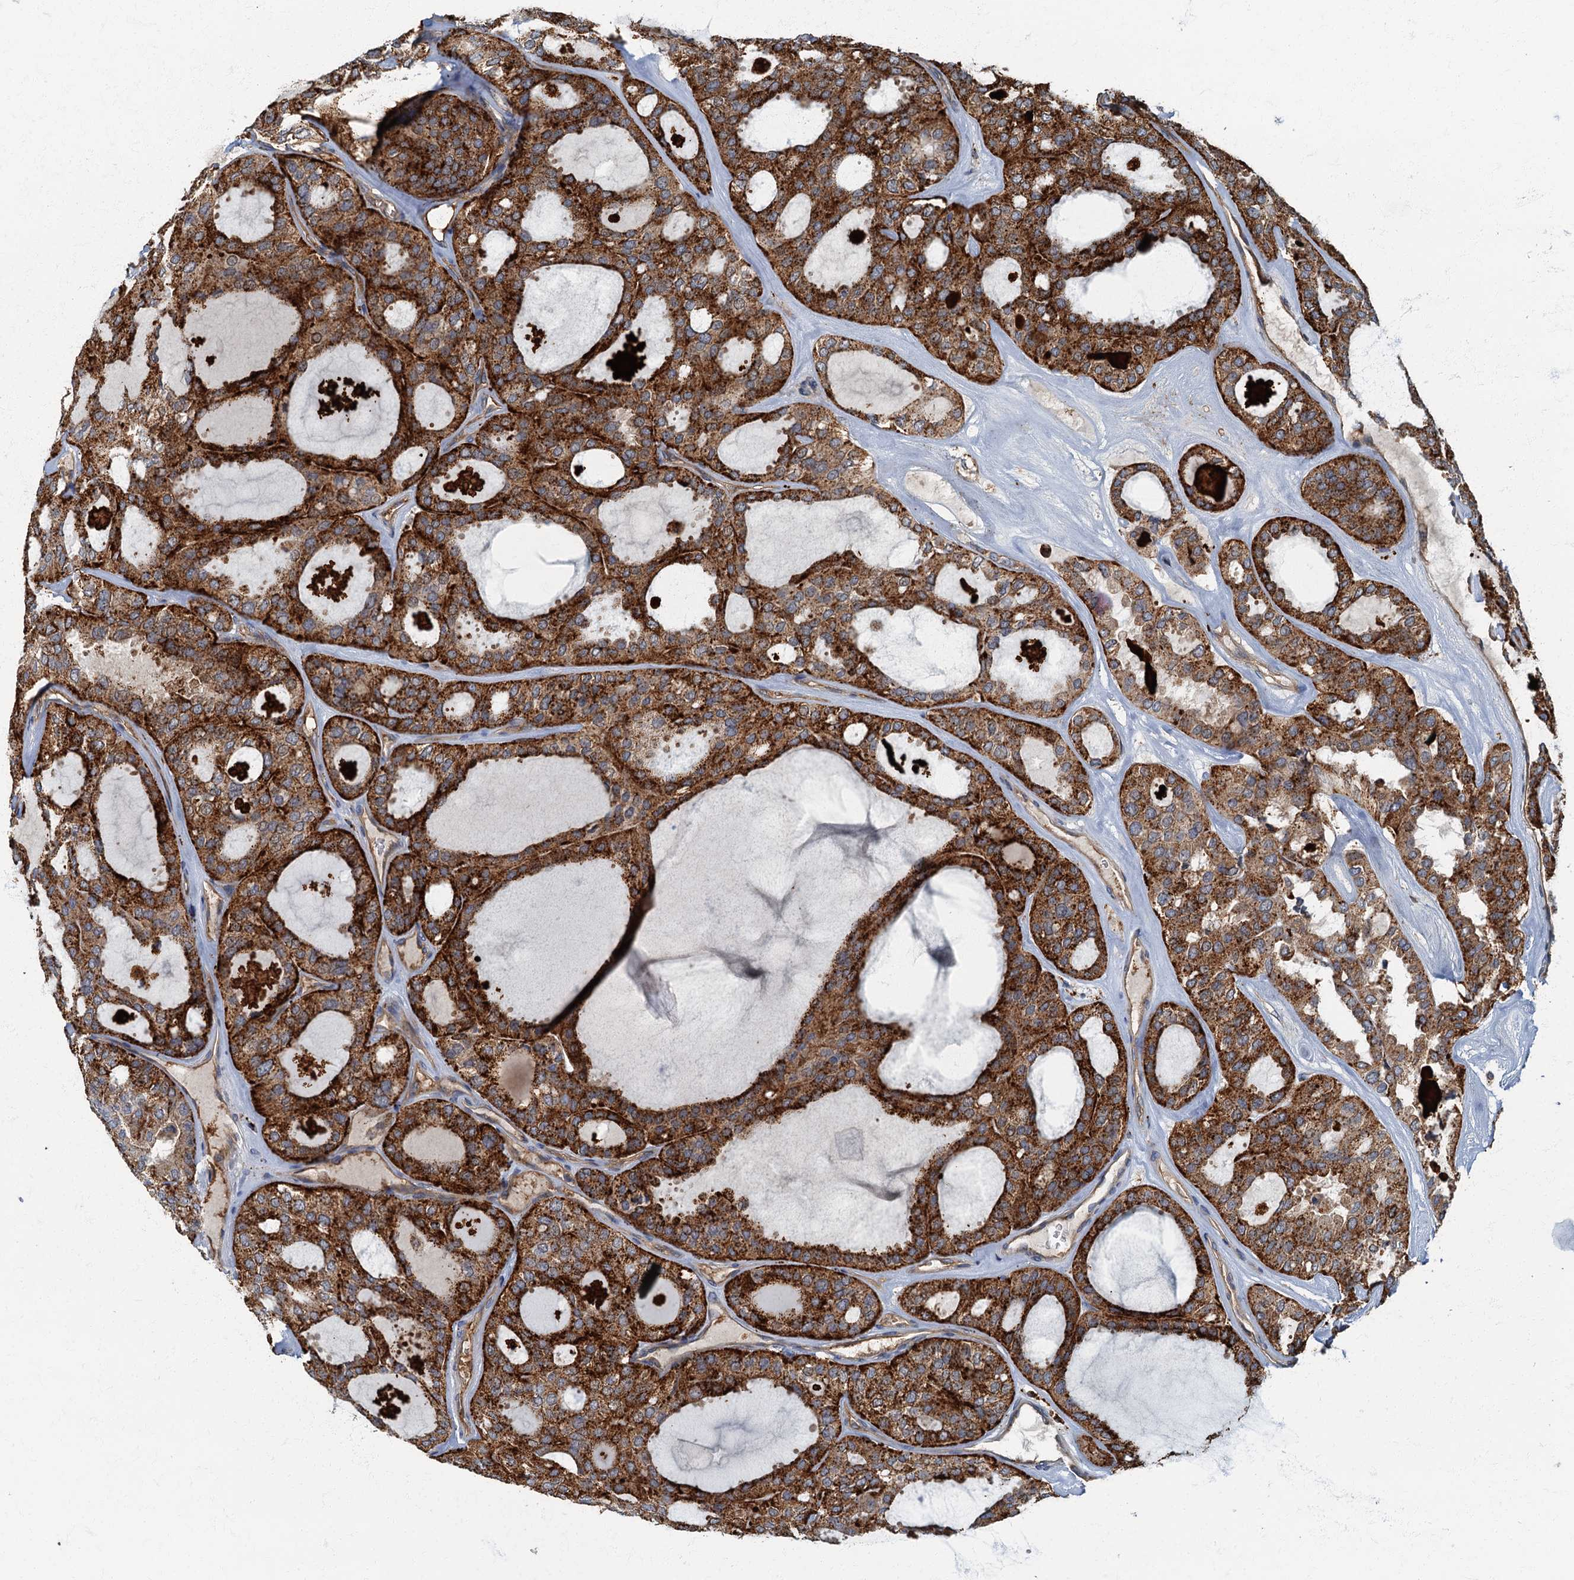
{"staining": {"intensity": "strong", "quantity": ">75%", "location": "cytoplasmic/membranous"}, "tissue": "thyroid cancer", "cell_type": "Tumor cells", "image_type": "cancer", "snomed": [{"axis": "morphology", "description": "Follicular adenoma carcinoma, NOS"}, {"axis": "topography", "description": "Thyroid gland"}], "caption": "A brown stain shows strong cytoplasmic/membranous positivity of a protein in human thyroid cancer (follicular adenoma carcinoma) tumor cells. Using DAB (3,3'-diaminobenzidine) (brown) and hematoxylin (blue) stains, captured at high magnification using brightfield microscopy.", "gene": "ARL11", "patient": {"sex": "male", "age": 75}}